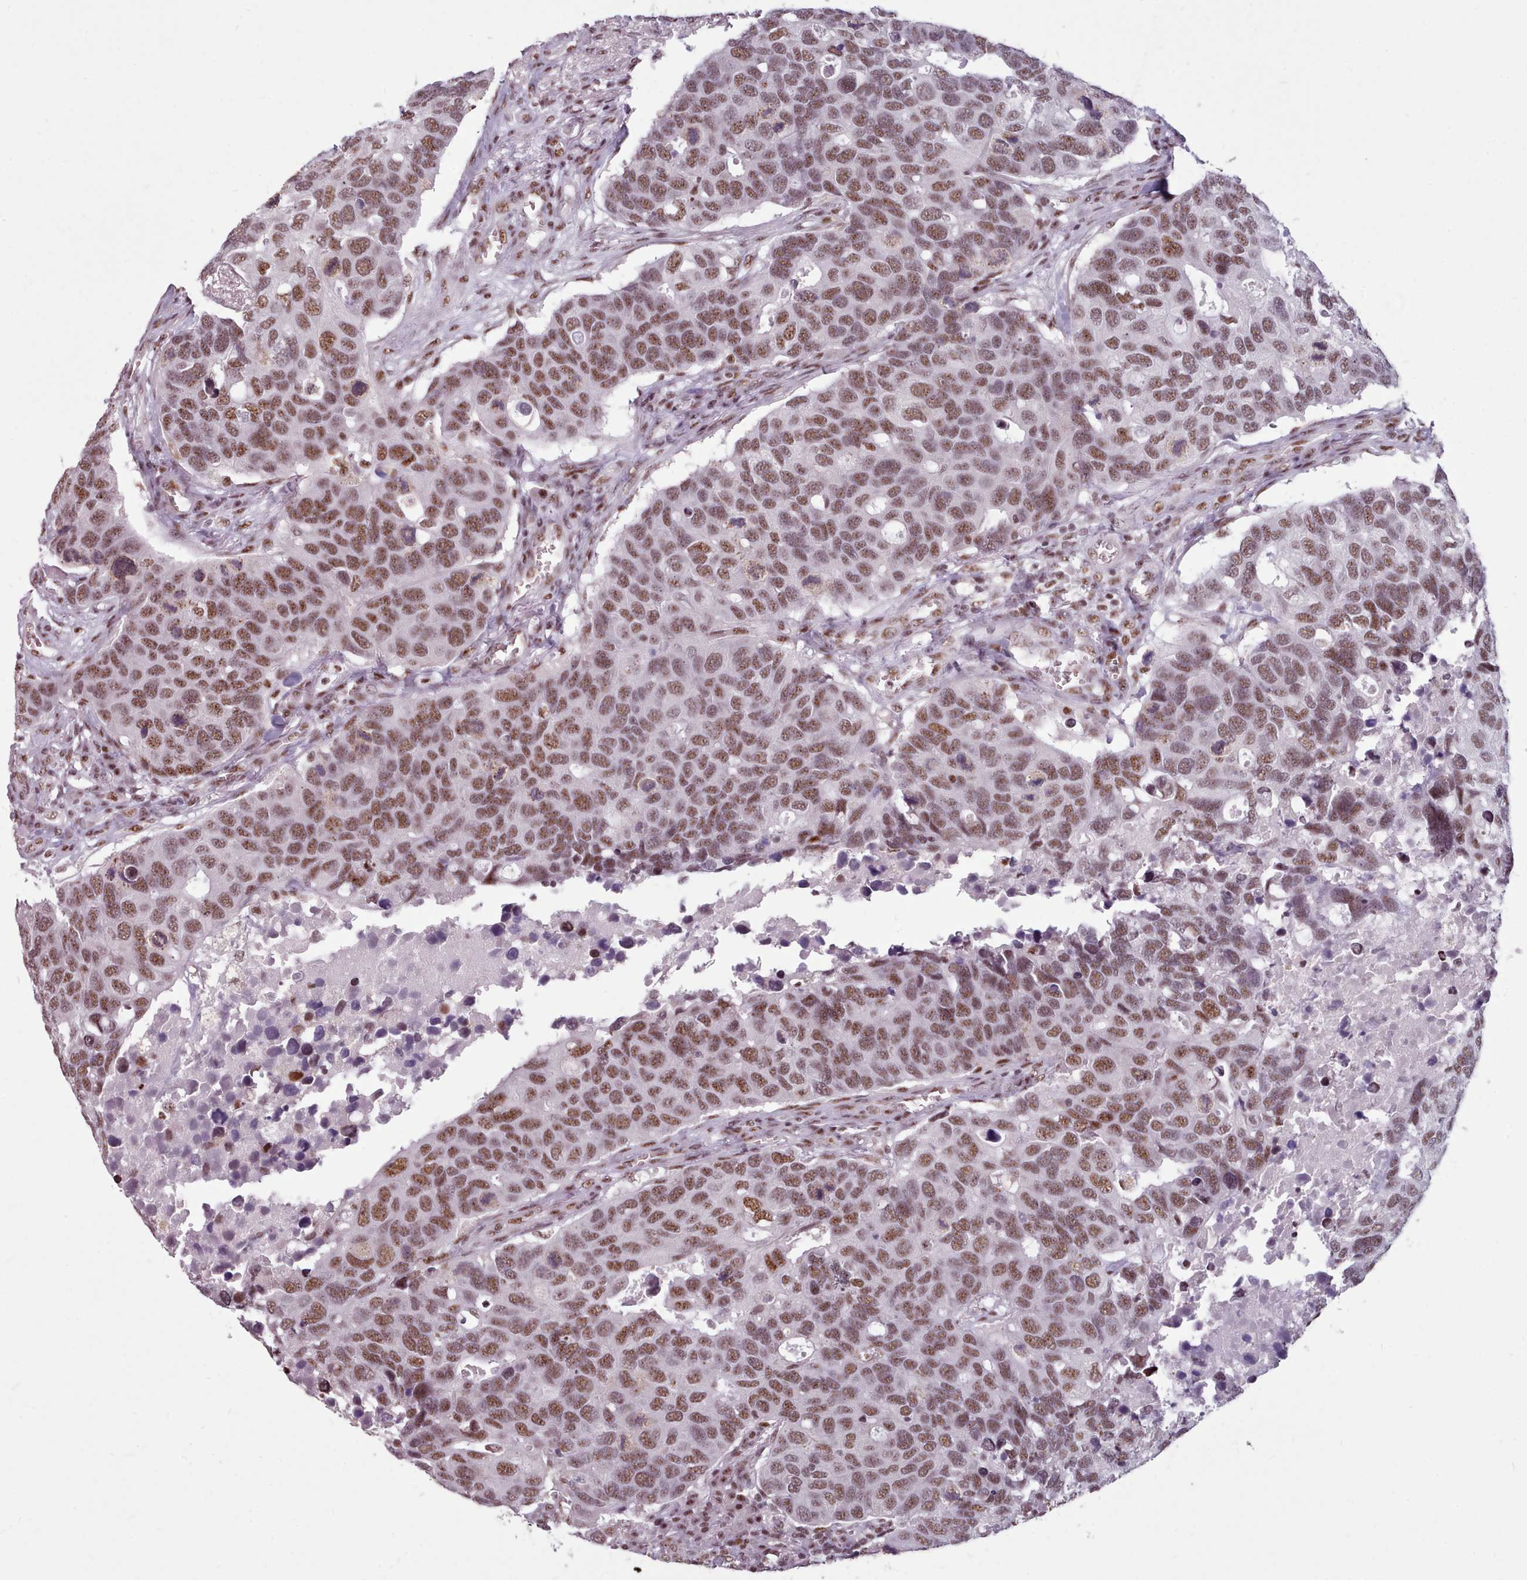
{"staining": {"intensity": "moderate", "quantity": ">75%", "location": "nuclear"}, "tissue": "breast cancer", "cell_type": "Tumor cells", "image_type": "cancer", "snomed": [{"axis": "morphology", "description": "Duct carcinoma"}, {"axis": "topography", "description": "Breast"}], "caption": "This micrograph displays breast cancer (infiltrating ductal carcinoma) stained with IHC to label a protein in brown. The nuclear of tumor cells show moderate positivity for the protein. Nuclei are counter-stained blue.", "gene": "SRRM1", "patient": {"sex": "female", "age": 83}}